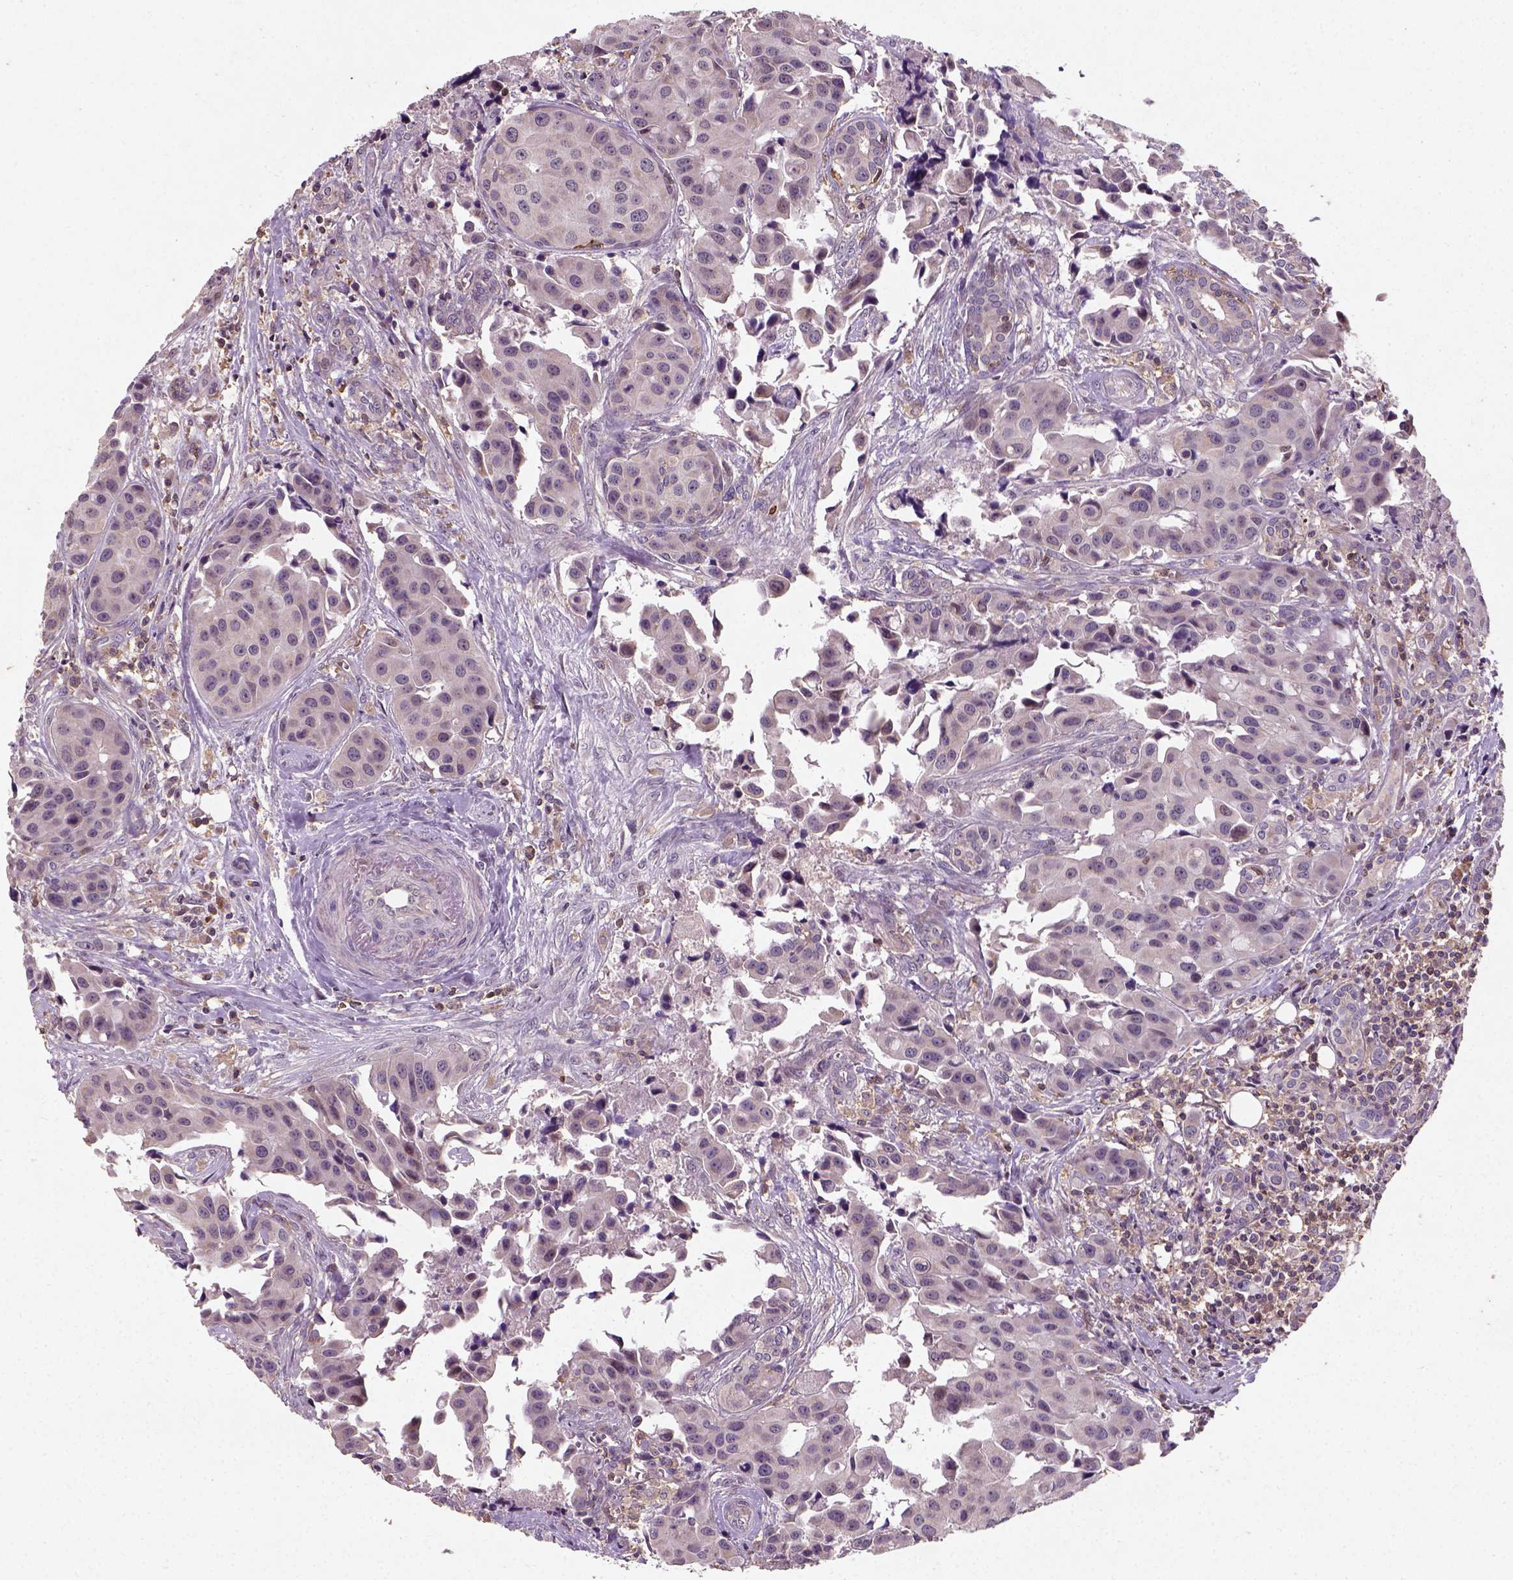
{"staining": {"intensity": "weak", "quantity": "25%-75%", "location": "cytoplasmic/membranous"}, "tissue": "head and neck cancer", "cell_type": "Tumor cells", "image_type": "cancer", "snomed": [{"axis": "morphology", "description": "Adenocarcinoma, NOS"}, {"axis": "topography", "description": "Head-Neck"}], "caption": "This histopathology image exhibits head and neck adenocarcinoma stained with immunohistochemistry to label a protein in brown. The cytoplasmic/membranous of tumor cells show weak positivity for the protein. Nuclei are counter-stained blue.", "gene": "CAMKK1", "patient": {"sex": "male", "age": 76}}